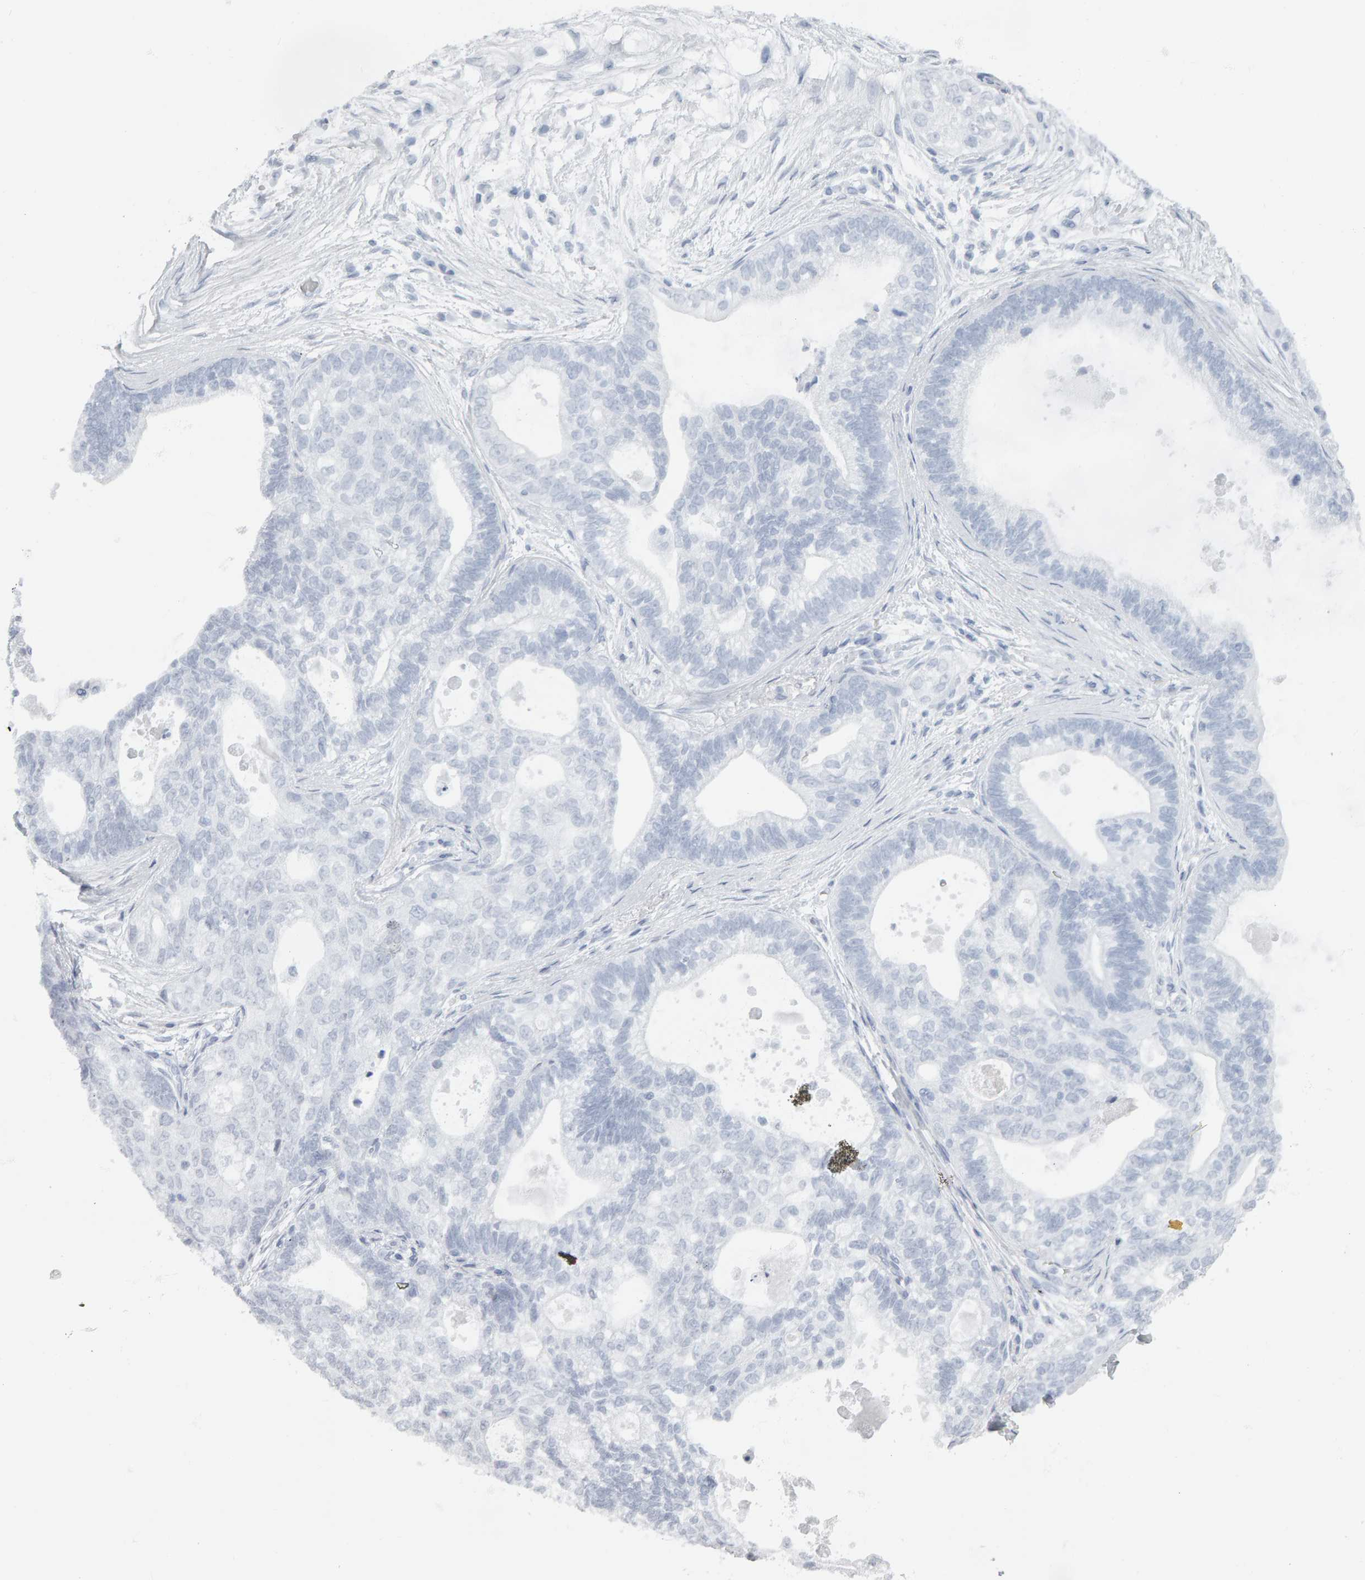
{"staining": {"intensity": "negative", "quantity": "none", "location": "none"}, "tissue": "pancreatic cancer", "cell_type": "Tumor cells", "image_type": "cancer", "snomed": [{"axis": "morphology", "description": "Adenocarcinoma, NOS"}, {"axis": "topography", "description": "Pancreas"}], "caption": "A histopathology image of human pancreatic cancer is negative for staining in tumor cells.", "gene": "SPACA3", "patient": {"sex": "male", "age": 72}}